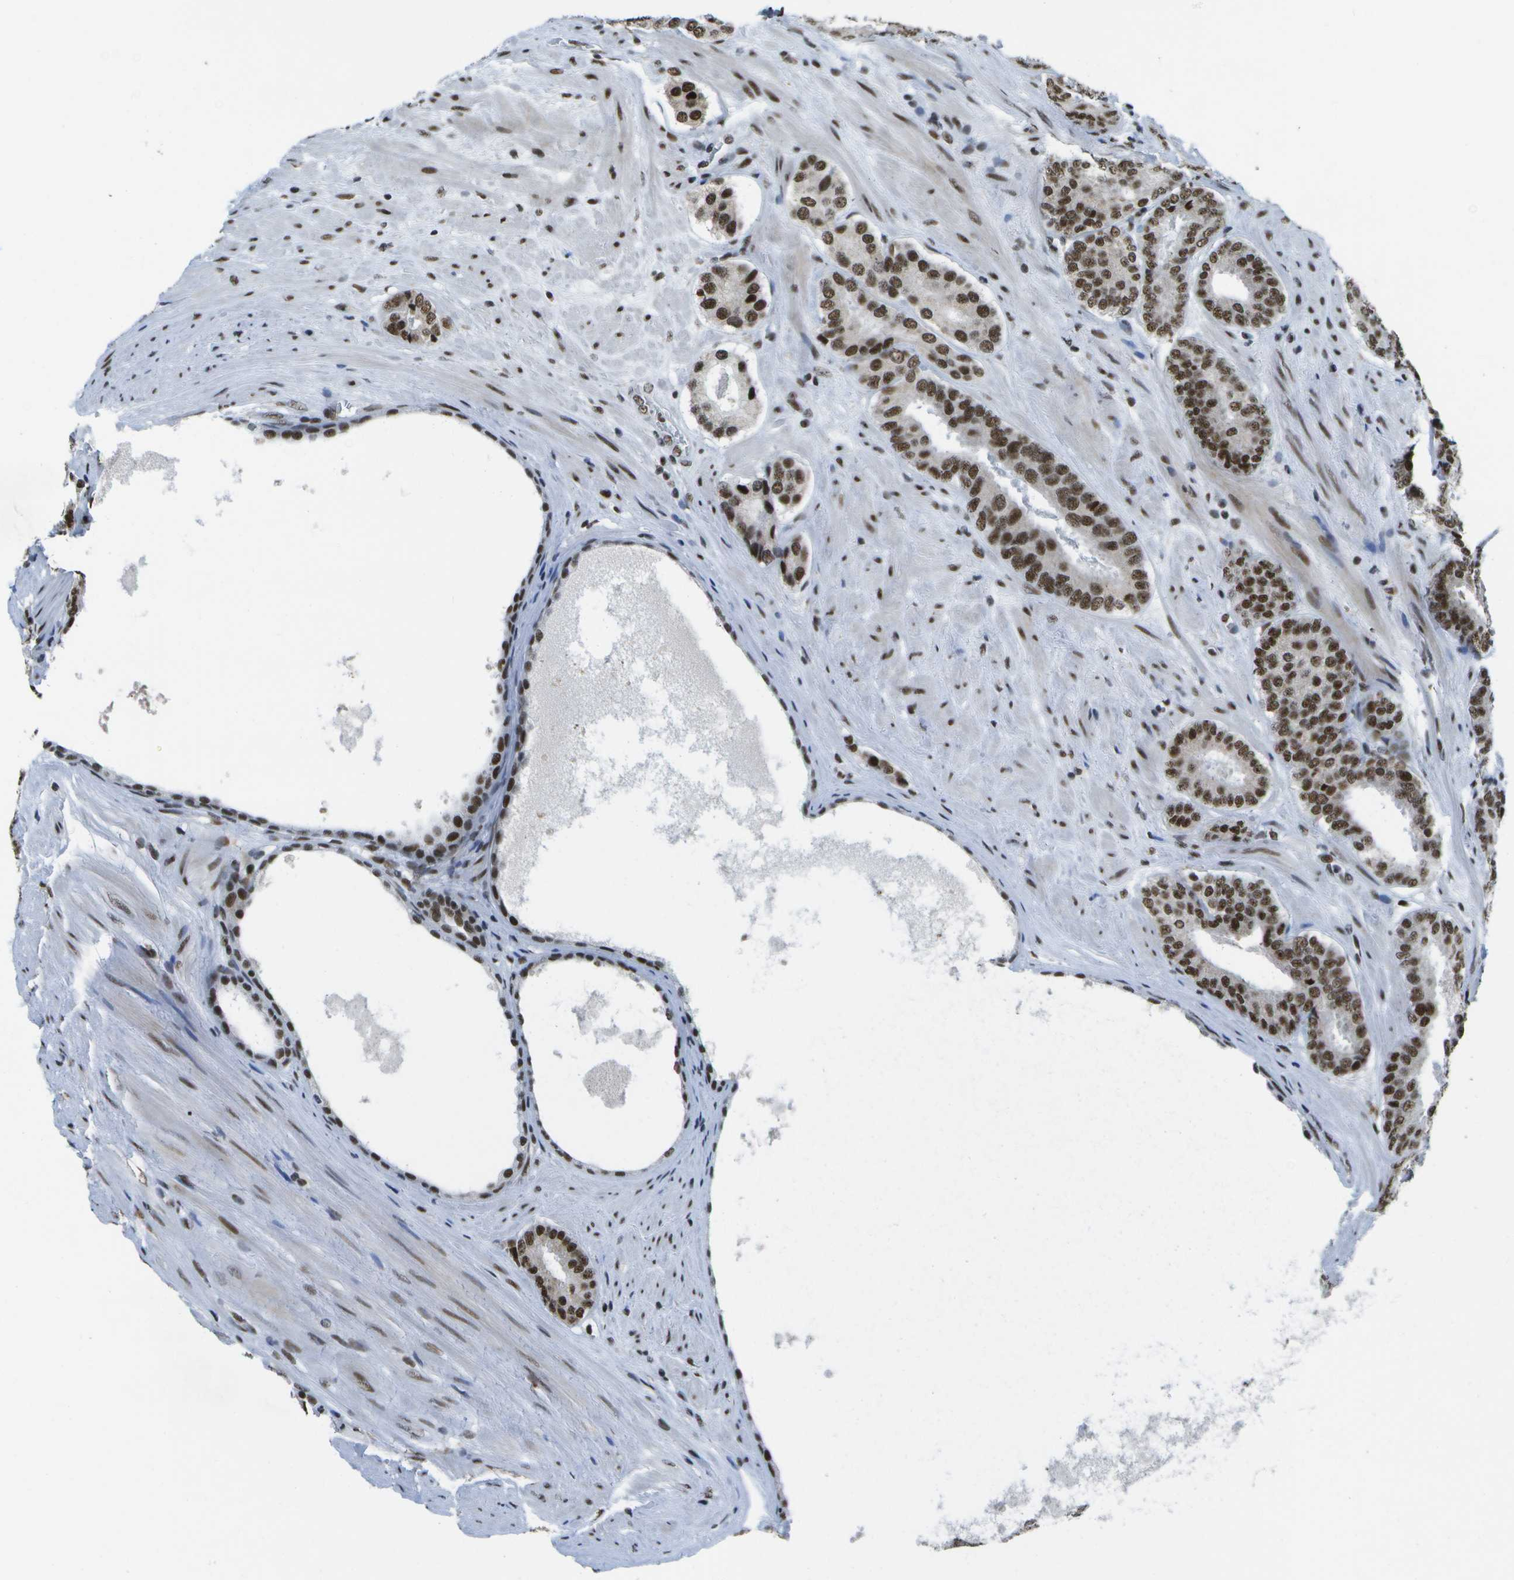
{"staining": {"intensity": "strong", "quantity": ">75%", "location": "nuclear"}, "tissue": "prostate cancer", "cell_type": "Tumor cells", "image_type": "cancer", "snomed": [{"axis": "morphology", "description": "Adenocarcinoma, Low grade"}, {"axis": "topography", "description": "Prostate"}], "caption": "A photomicrograph showing strong nuclear positivity in approximately >75% of tumor cells in prostate cancer (adenocarcinoma (low-grade)), as visualized by brown immunohistochemical staining.", "gene": "NSRP1", "patient": {"sex": "male", "age": 69}}